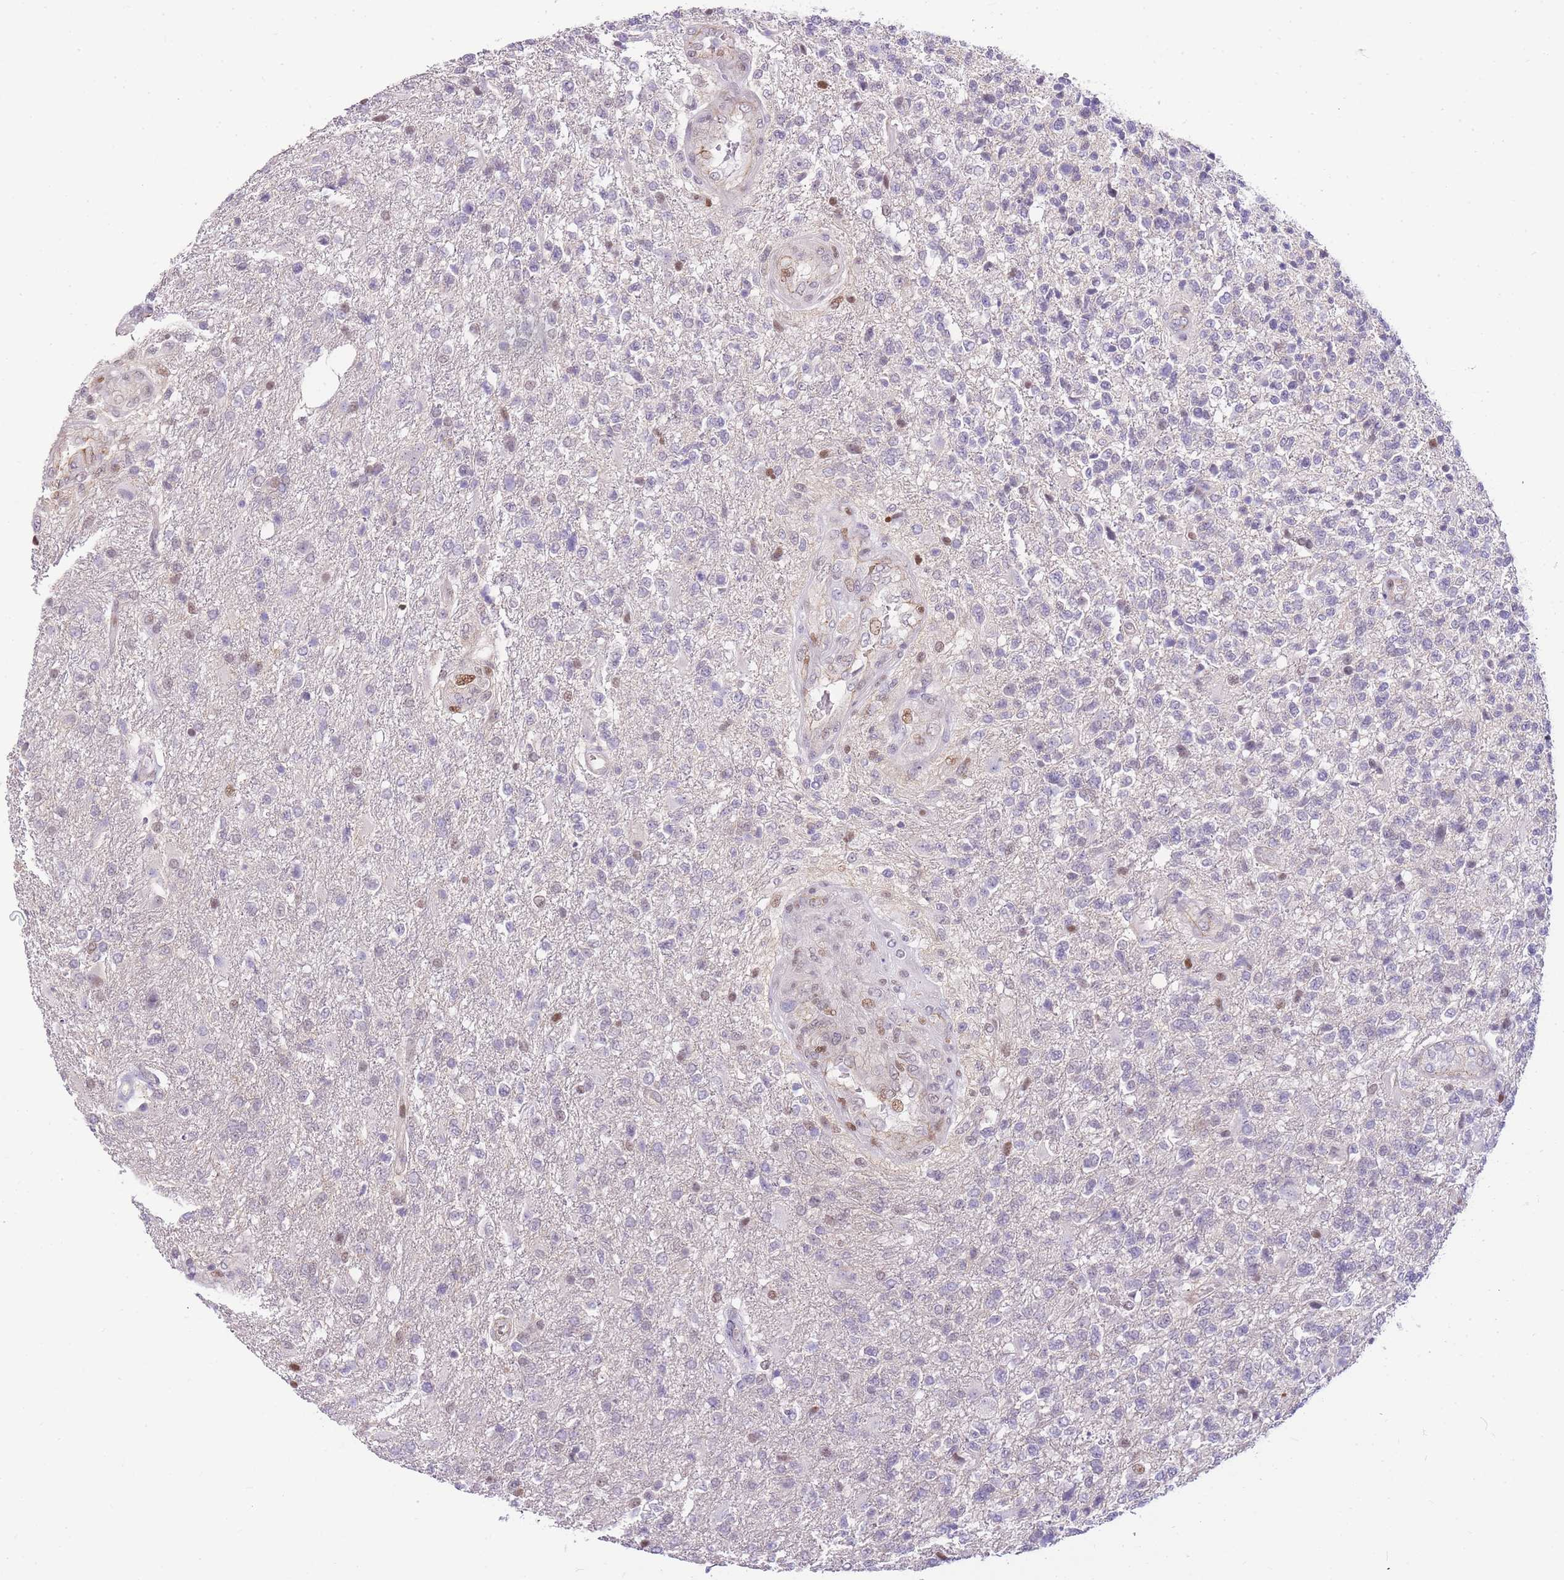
{"staining": {"intensity": "negative", "quantity": "none", "location": "none"}, "tissue": "glioma", "cell_type": "Tumor cells", "image_type": "cancer", "snomed": [{"axis": "morphology", "description": "Glioma, malignant, High grade"}, {"axis": "topography", "description": "Brain"}], "caption": "Malignant glioma (high-grade) stained for a protein using IHC demonstrates no staining tumor cells.", "gene": "CLBA1", "patient": {"sex": "male", "age": 56}}